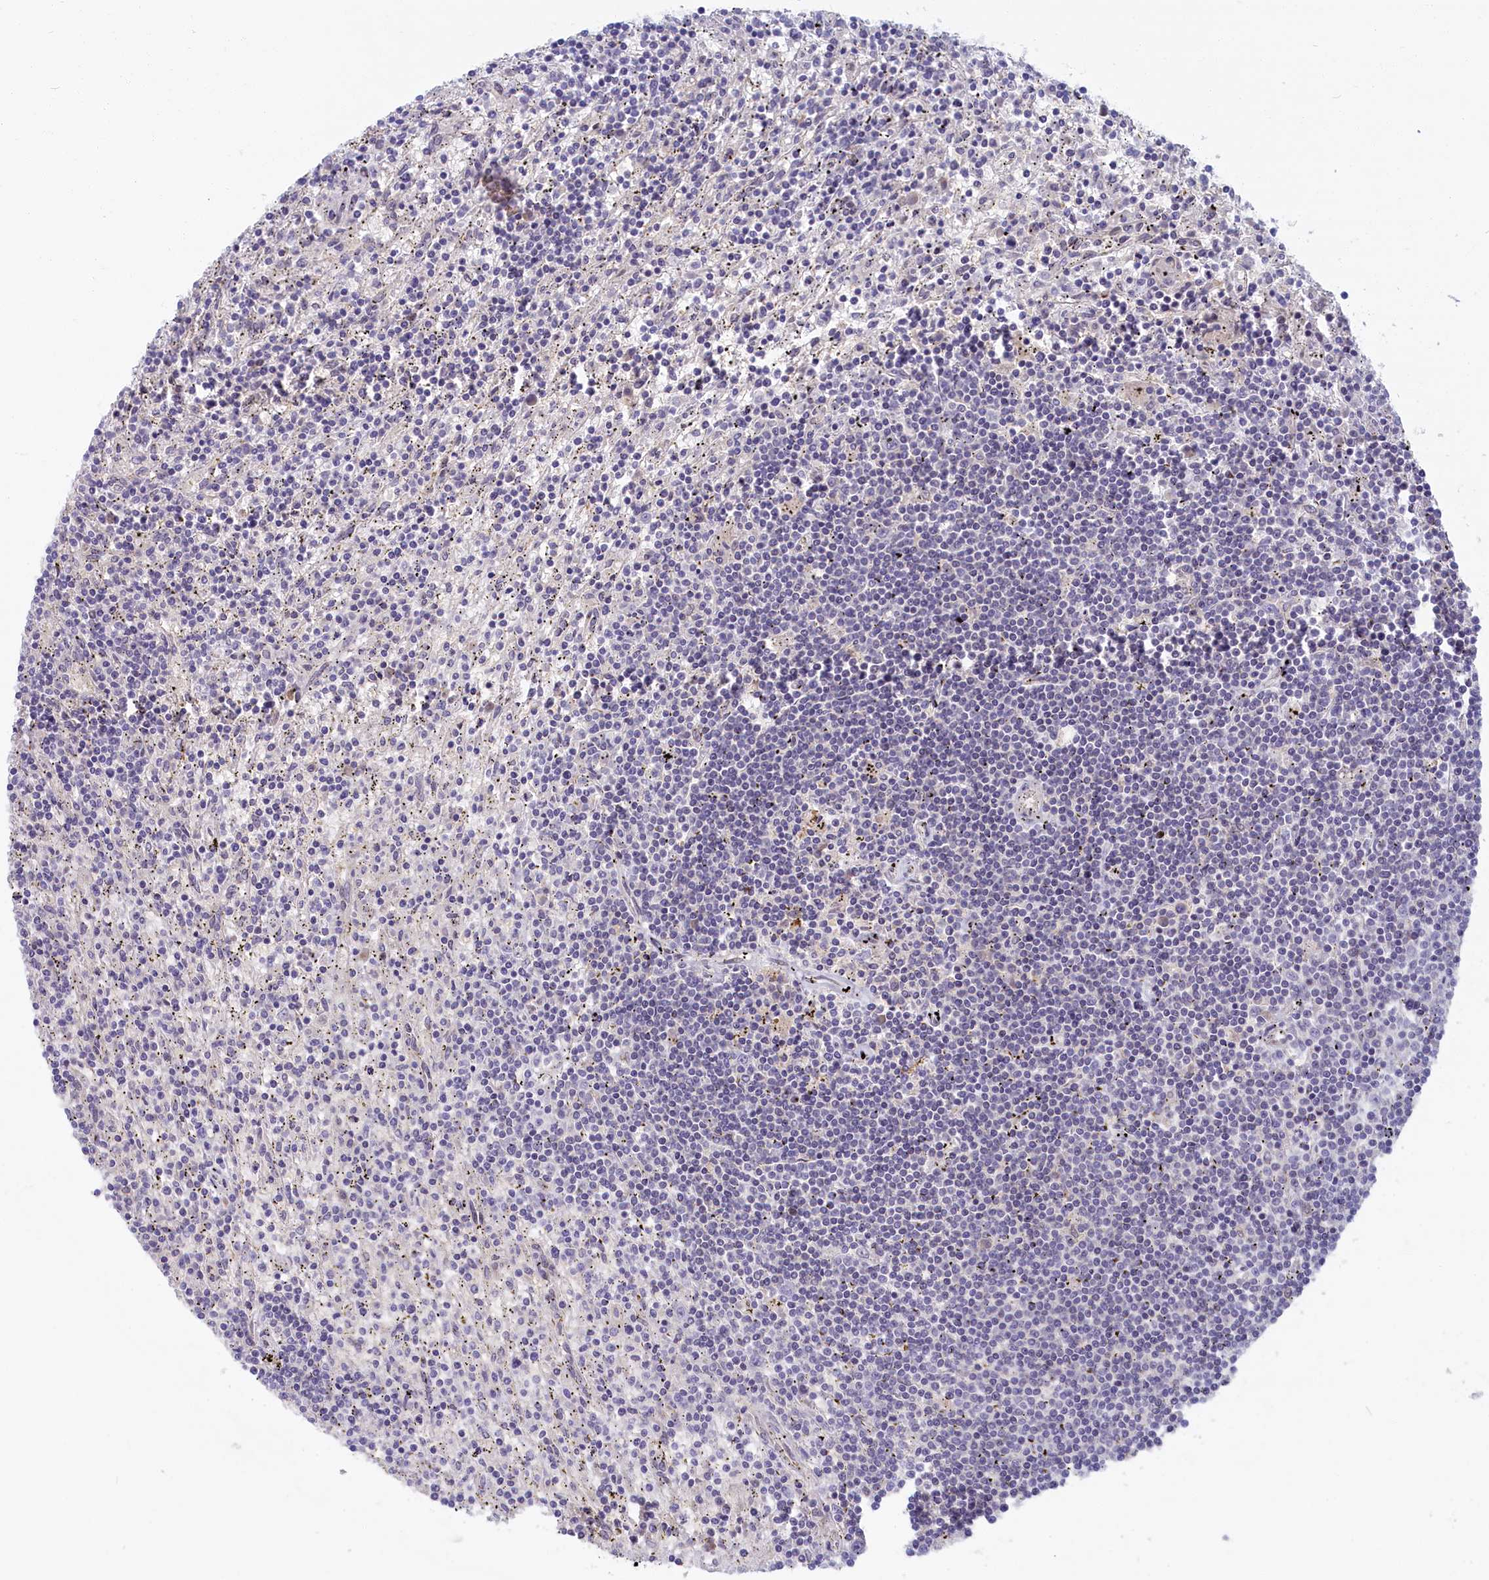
{"staining": {"intensity": "negative", "quantity": "none", "location": "none"}, "tissue": "lymphoma", "cell_type": "Tumor cells", "image_type": "cancer", "snomed": [{"axis": "morphology", "description": "Malignant lymphoma, non-Hodgkin's type, Low grade"}, {"axis": "topography", "description": "Spleen"}], "caption": "Immunohistochemistry (IHC) histopathology image of human low-grade malignant lymphoma, non-Hodgkin's type stained for a protein (brown), which demonstrates no staining in tumor cells.", "gene": "FCSK", "patient": {"sex": "male", "age": 76}}